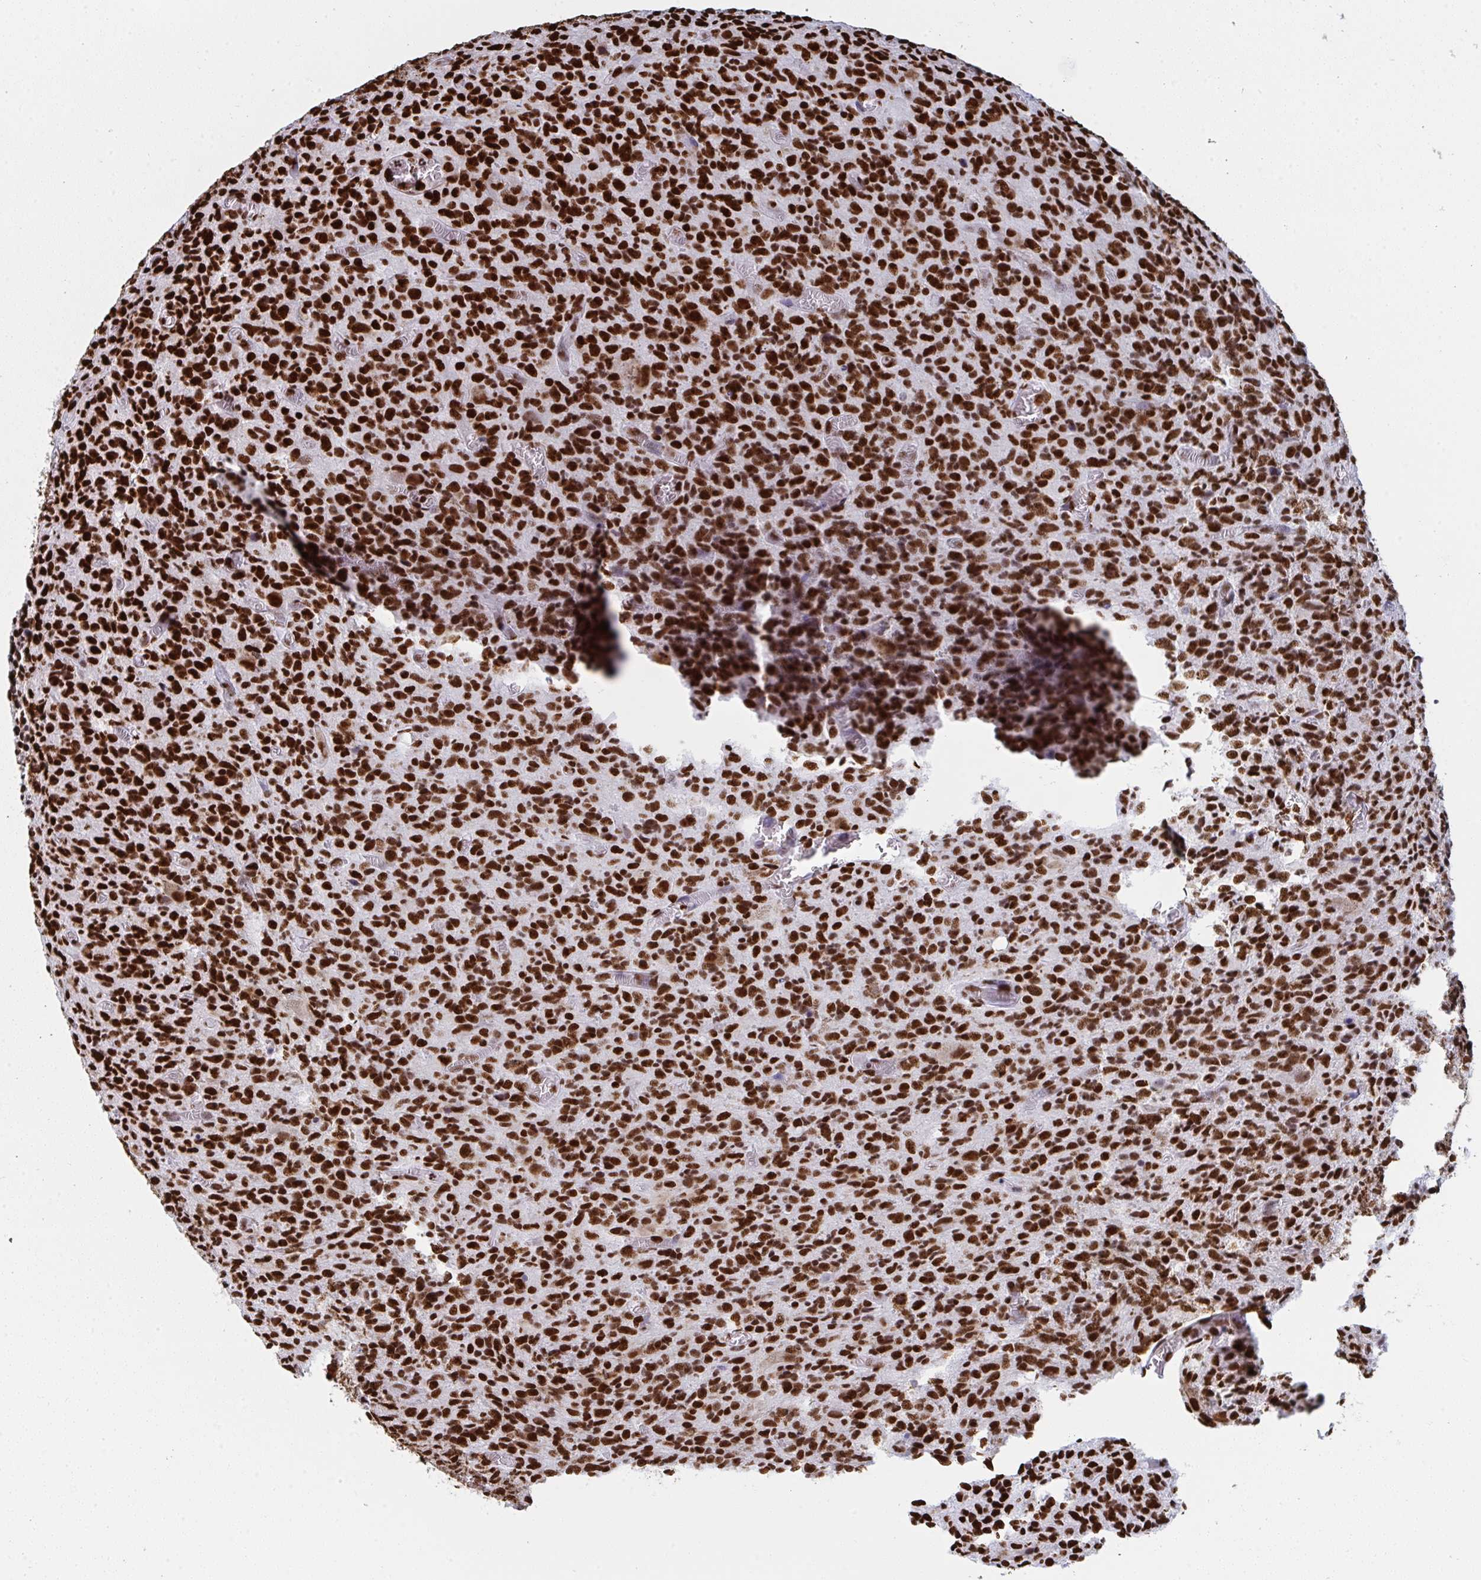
{"staining": {"intensity": "strong", "quantity": ">75%", "location": "nuclear"}, "tissue": "glioma", "cell_type": "Tumor cells", "image_type": "cancer", "snomed": [{"axis": "morphology", "description": "Glioma, malignant, High grade"}, {"axis": "topography", "description": "Brain"}], "caption": "A brown stain shows strong nuclear expression of a protein in glioma tumor cells.", "gene": "GAR1", "patient": {"sex": "male", "age": 76}}